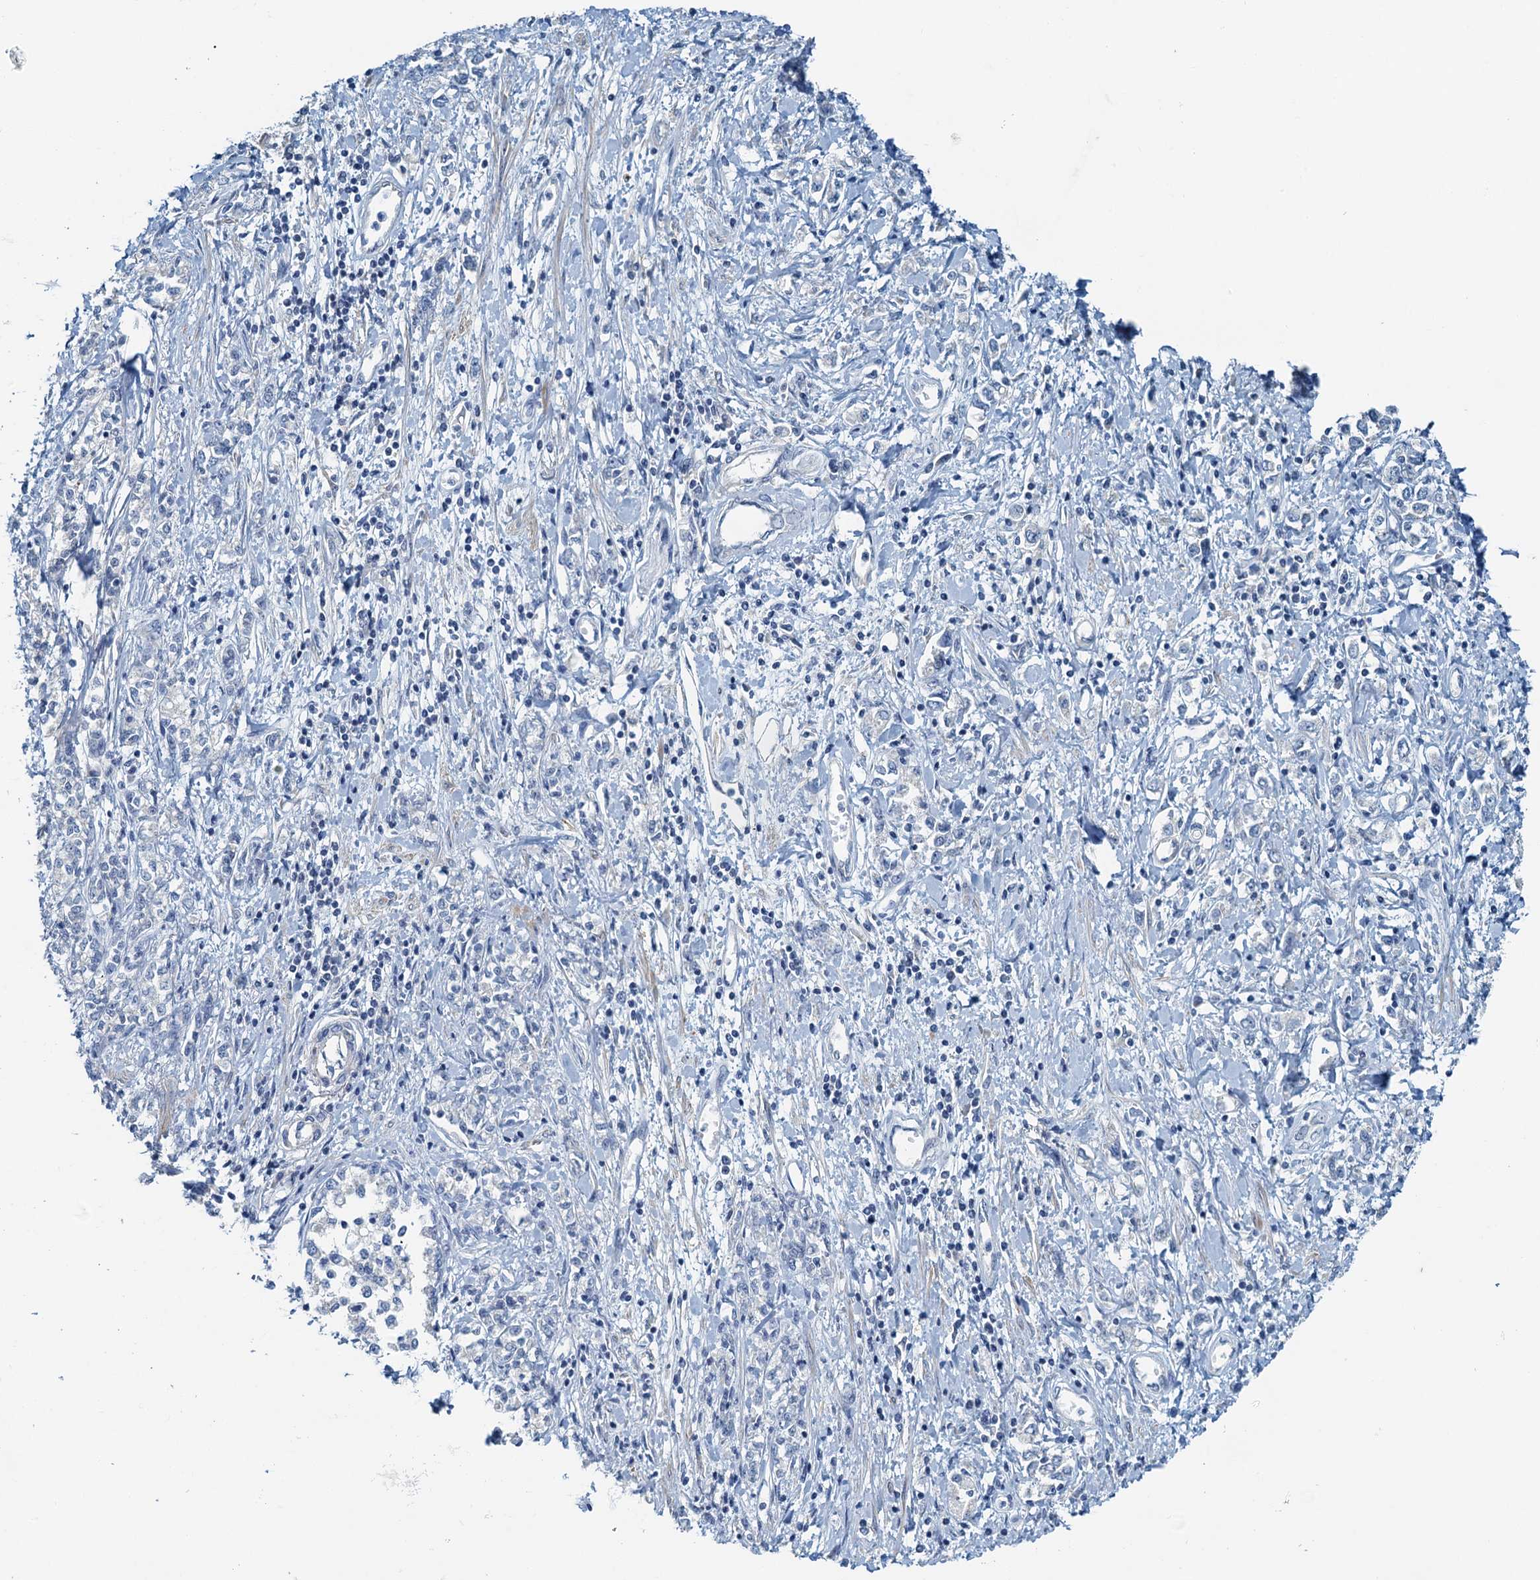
{"staining": {"intensity": "negative", "quantity": "none", "location": "none"}, "tissue": "stomach cancer", "cell_type": "Tumor cells", "image_type": "cancer", "snomed": [{"axis": "morphology", "description": "Adenocarcinoma, NOS"}, {"axis": "topography", "description": "Stomach"}], "caption": "Immunohistochemistry of stomach adenocarcinoma displays no staining in tumor cells.", "gene": "DTD1", "patient": {"sex": "female", "age": 76}}